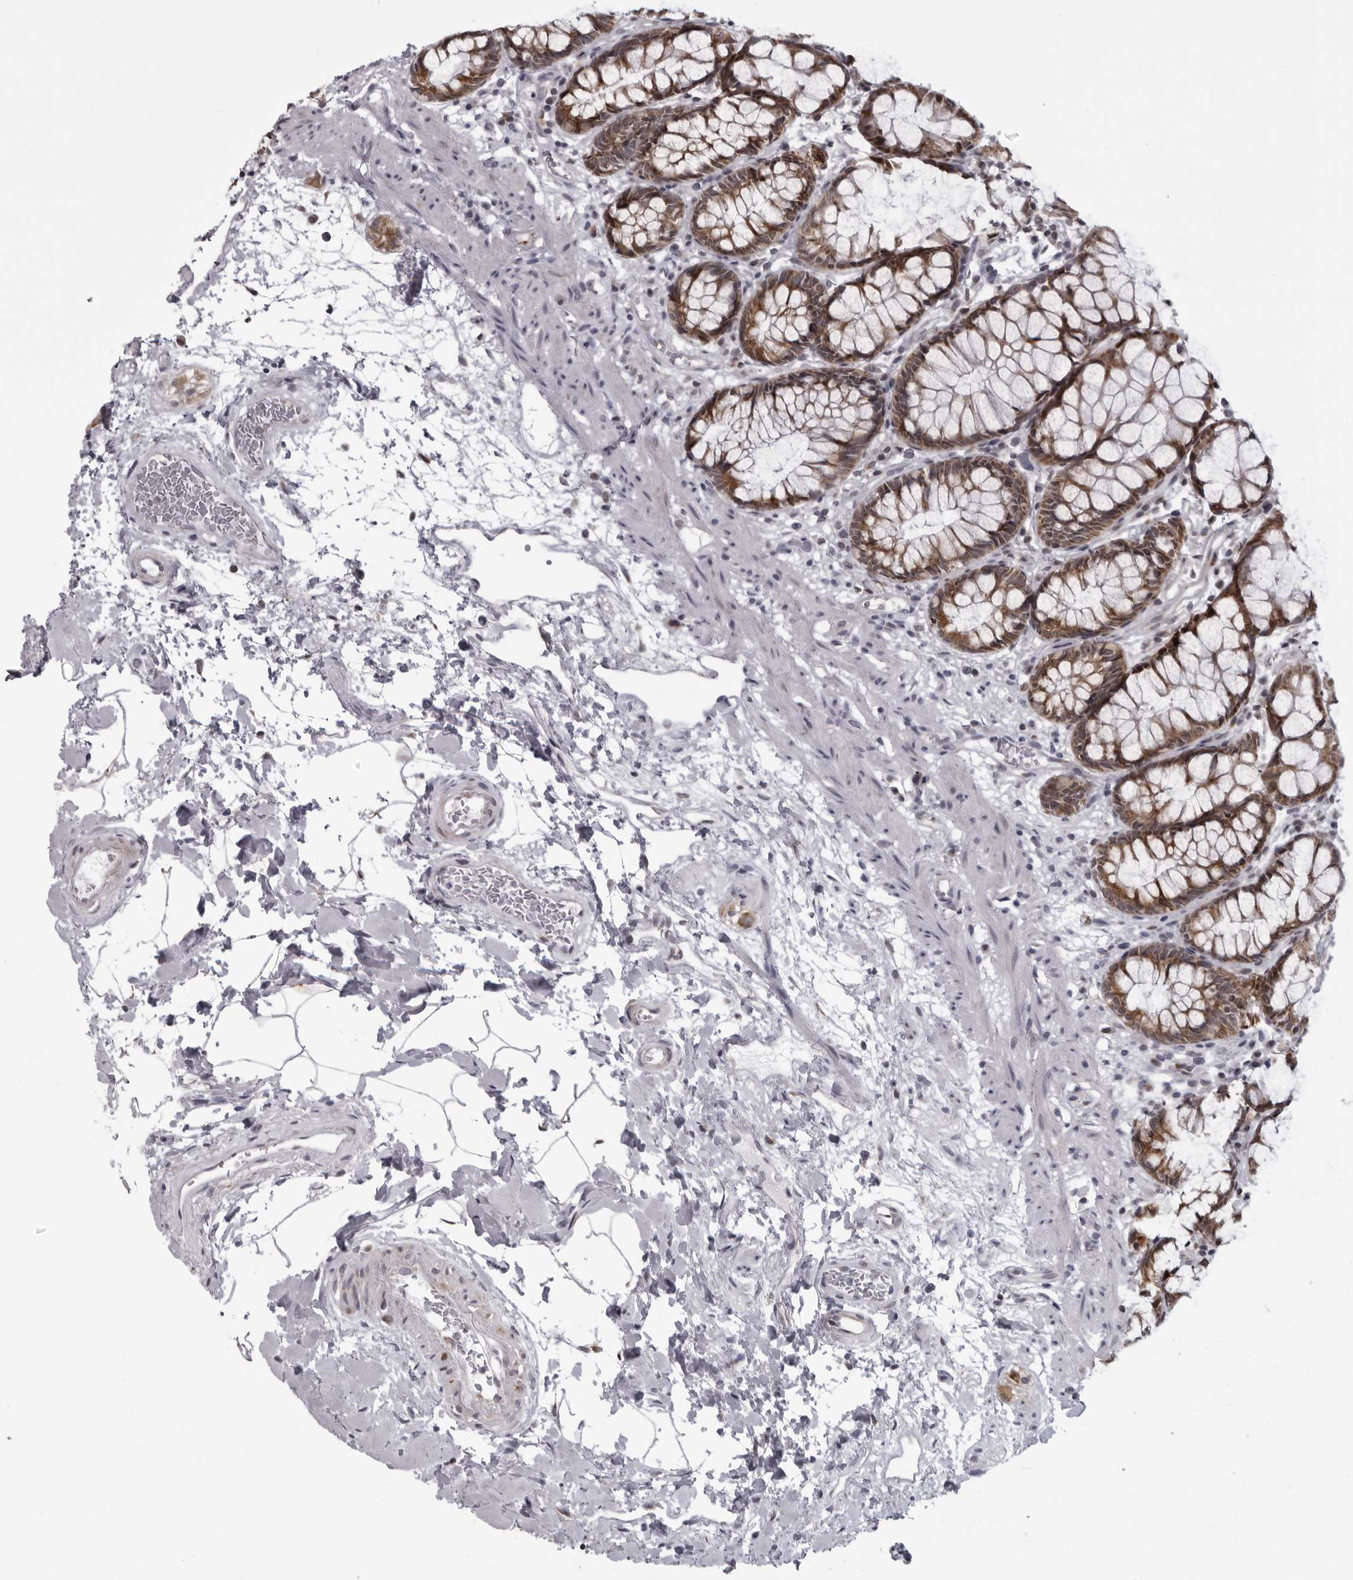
{"staining": {"intensity": "moderate", "quantity": ">75%", "location": "cytoplasmic/membranous"}, "tissue": "rectum", "cell_type": "Glandular cells", "image_type": "normal", "snomed": [{"axis": "morphology", "description": "Normal tissue, NOS"}, {"axis": "topography", "description": "Rectum"}], "caption": "Glandular cells exhibit medium levels of moderate cytoplasmic/membranous positivity in about >75% of cells in normal rectum. Using DAB (3,3'-diaminobenzidine) (brown) and hematoxylin (blue) stains, captured at high magnification using brightfield microscopy.", "gene": "RTCA", "patient": {"sex": "male", "age": 64}}